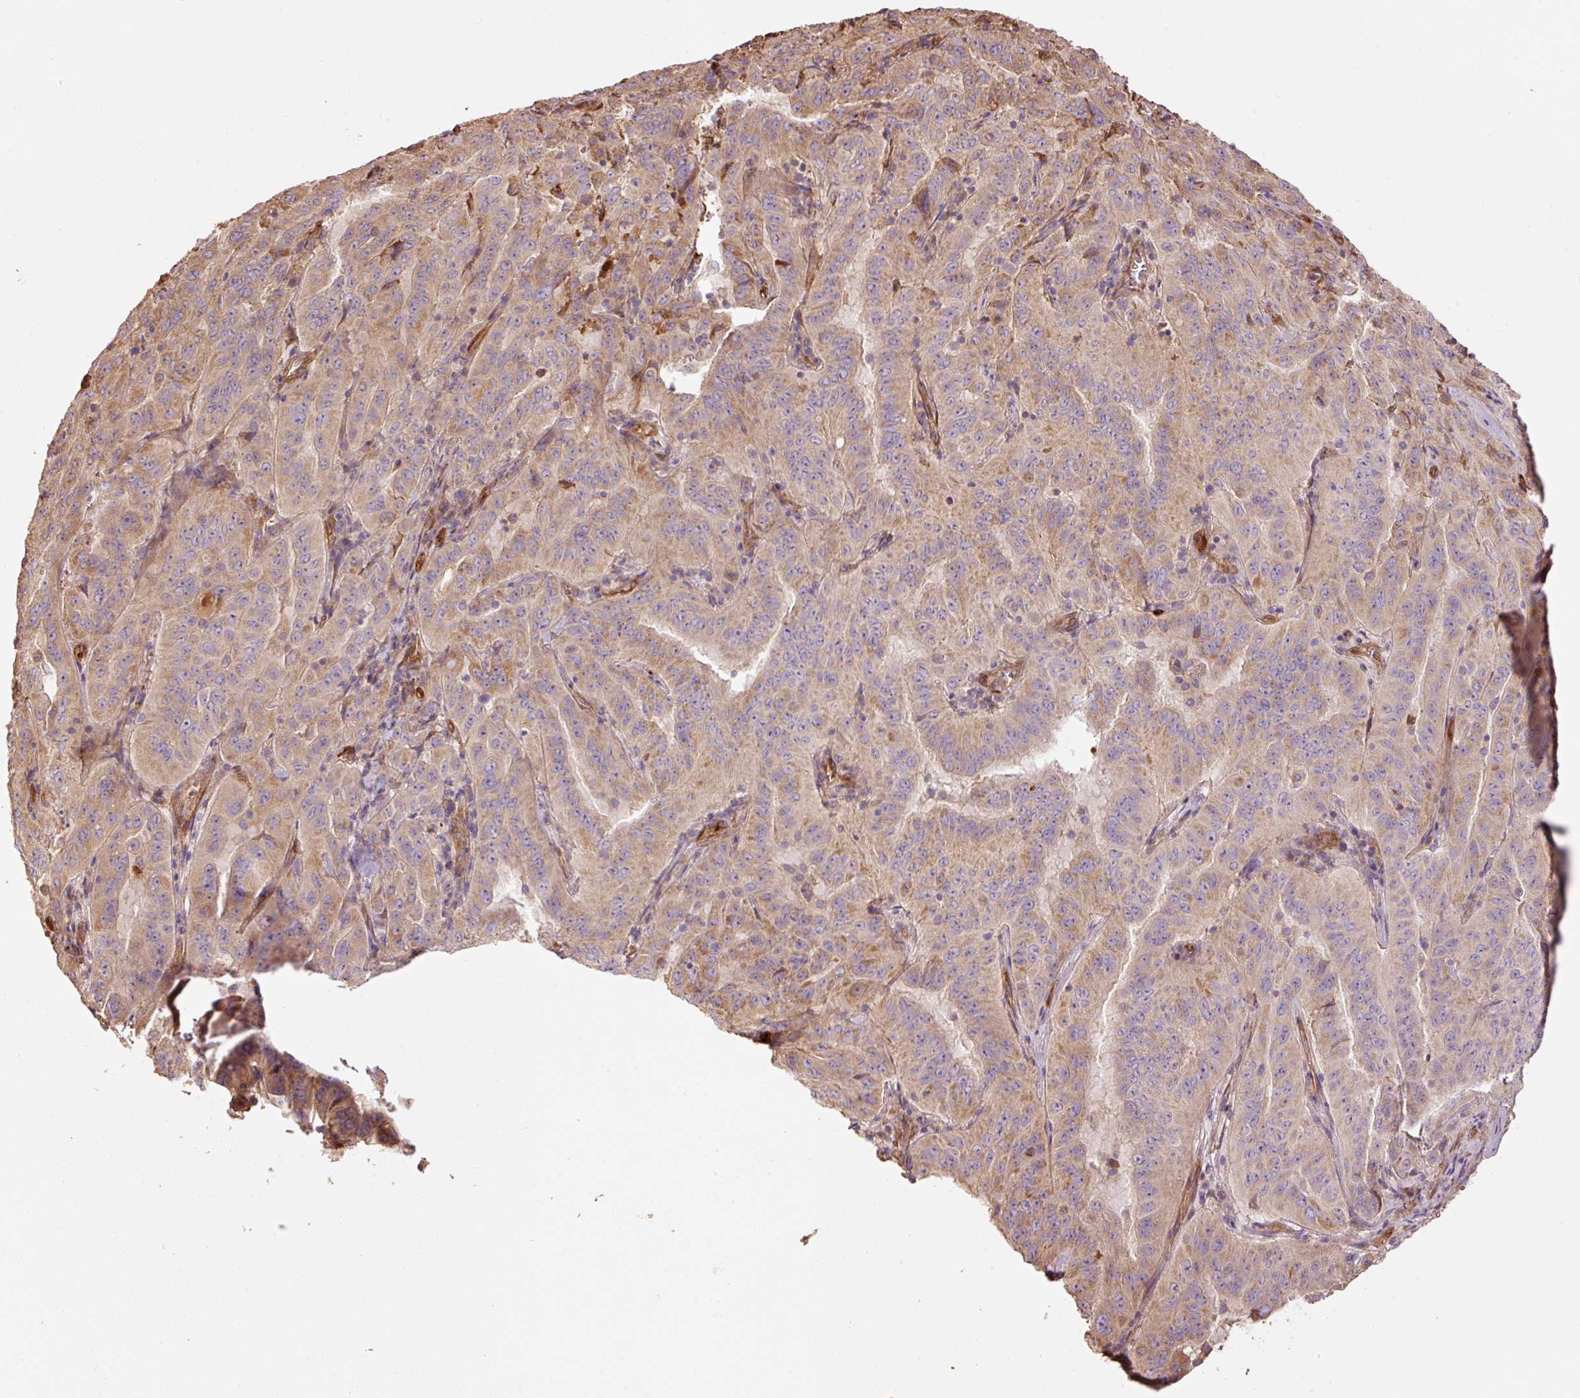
{"staining": {"intensity": "moderate", "quantity": ">75%", "location": "cytoplasmic/membranous"}, "tissue": "pancreatic cancer", "cell_type": "Tumor cells", "image_type": "cancer", "snomed": [{"axis": "morphology", "description": "Adenocarcinoma, NOS"}, {"axis": "topography", "description": "Pancreas"}], "caption": "Immunohistochemistry (IHC) staining of pancreatic cancer (adenocarcinoma), which displays medium levels of moderate cytoplasmic/membranous expression in about >75% of tumor cells indicating moderate cytoplasmic/membranous protein expression. The staining was performed using DAB (3,3'-diaminobenzidine) (brown) for protein detection and nuclei were counterstained in hematoxylin (blue).", "gene": "NID2", "patient": {"sex": "male", "age": 63}}